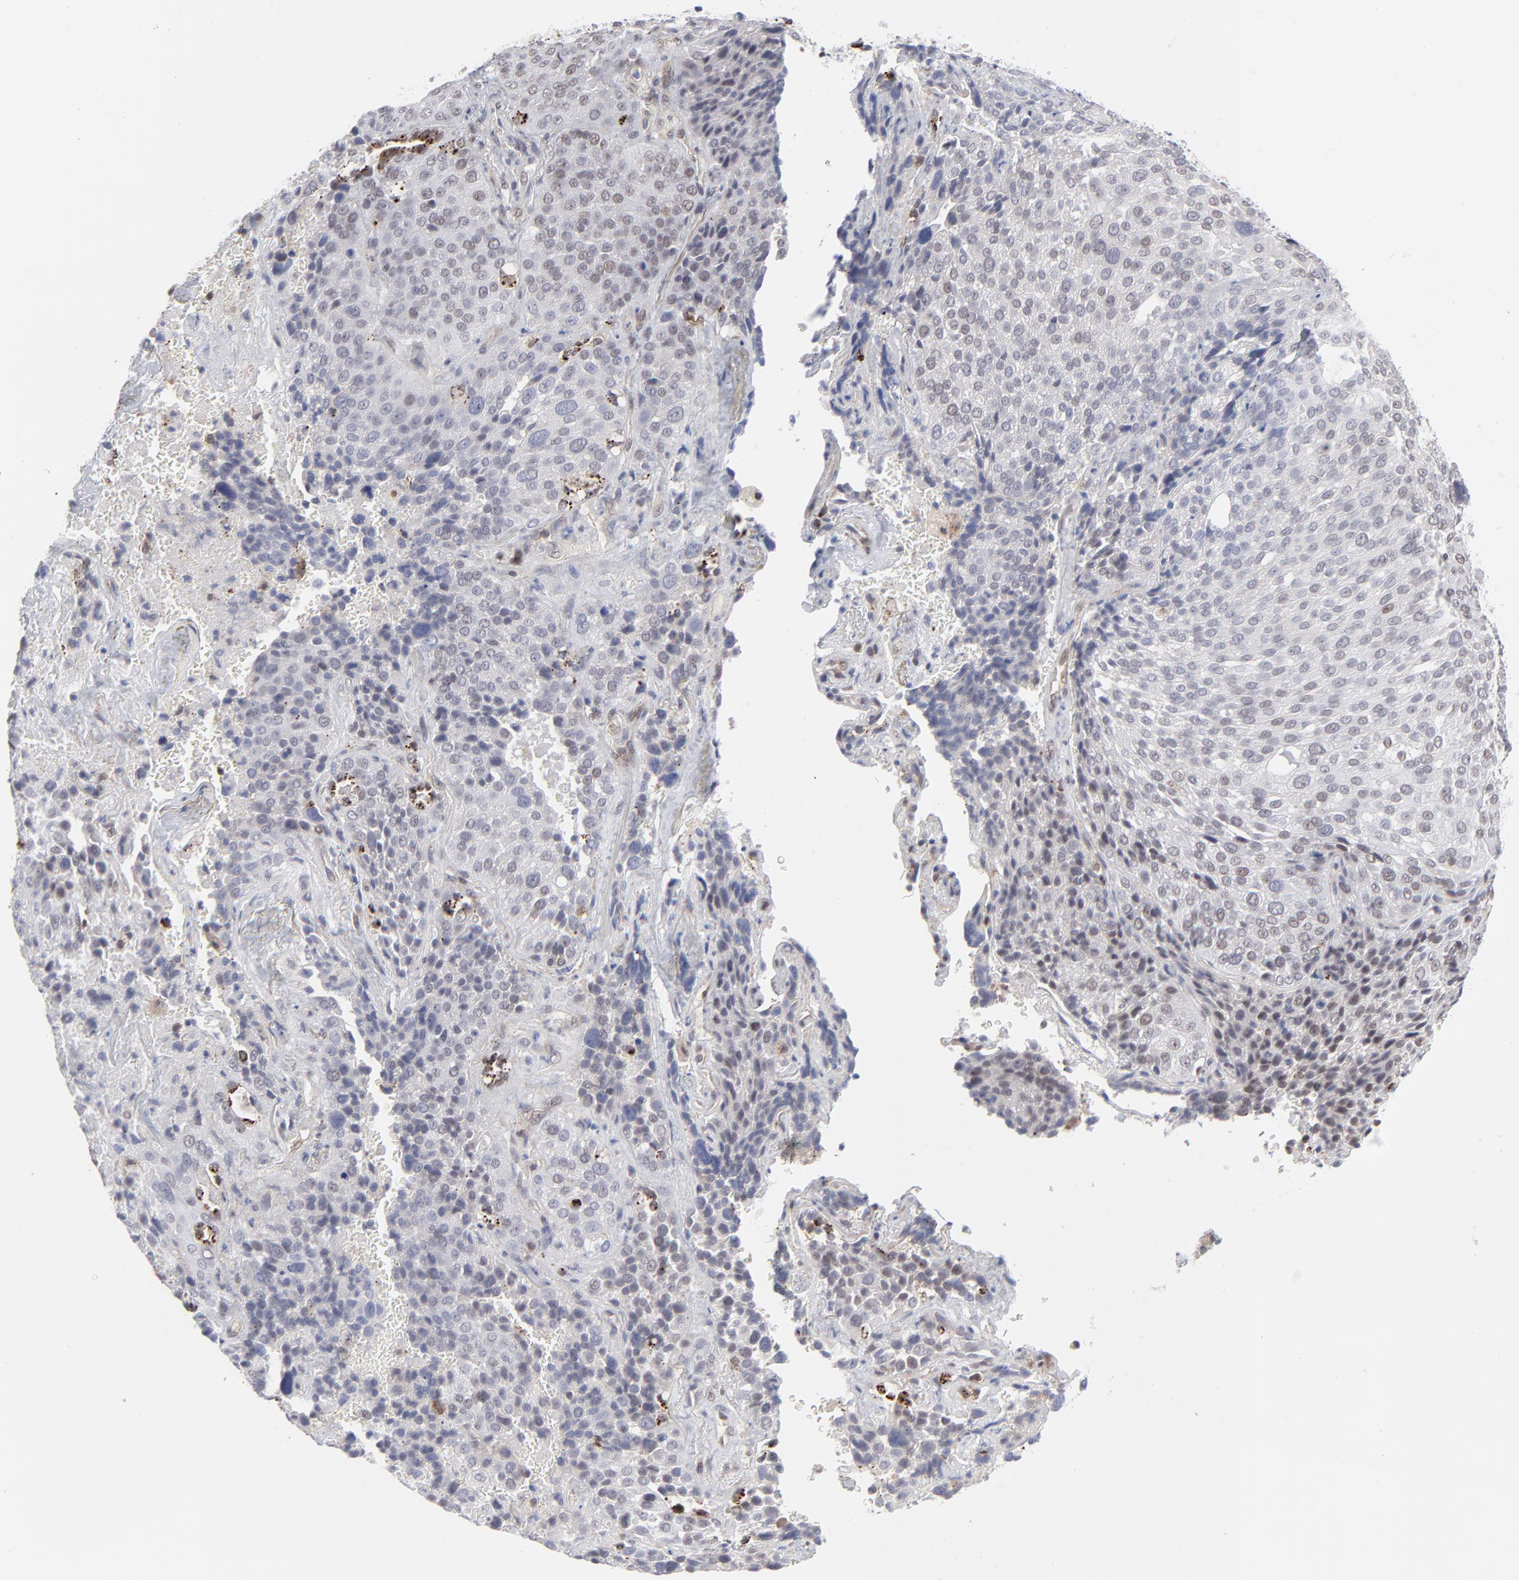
{"staining": {"intensity": "weak", "quantity": "<25%", "location": "nuclear"}, "tissue": "lung cancer", "cell_type": "Tumor cells", "image_type": "cancer", "snomed": [{"axis": "morphology", "description": "Squamous cell carcinoma, NOS"}, {"axis": "topography", "description": "Lung"}], "caption": "Image shows no protein positivity in tumor cells of squamous cell carcinoma (lung) tissue.", "gene": "NBN", "patient": {"sex": "male", "age": 54}}